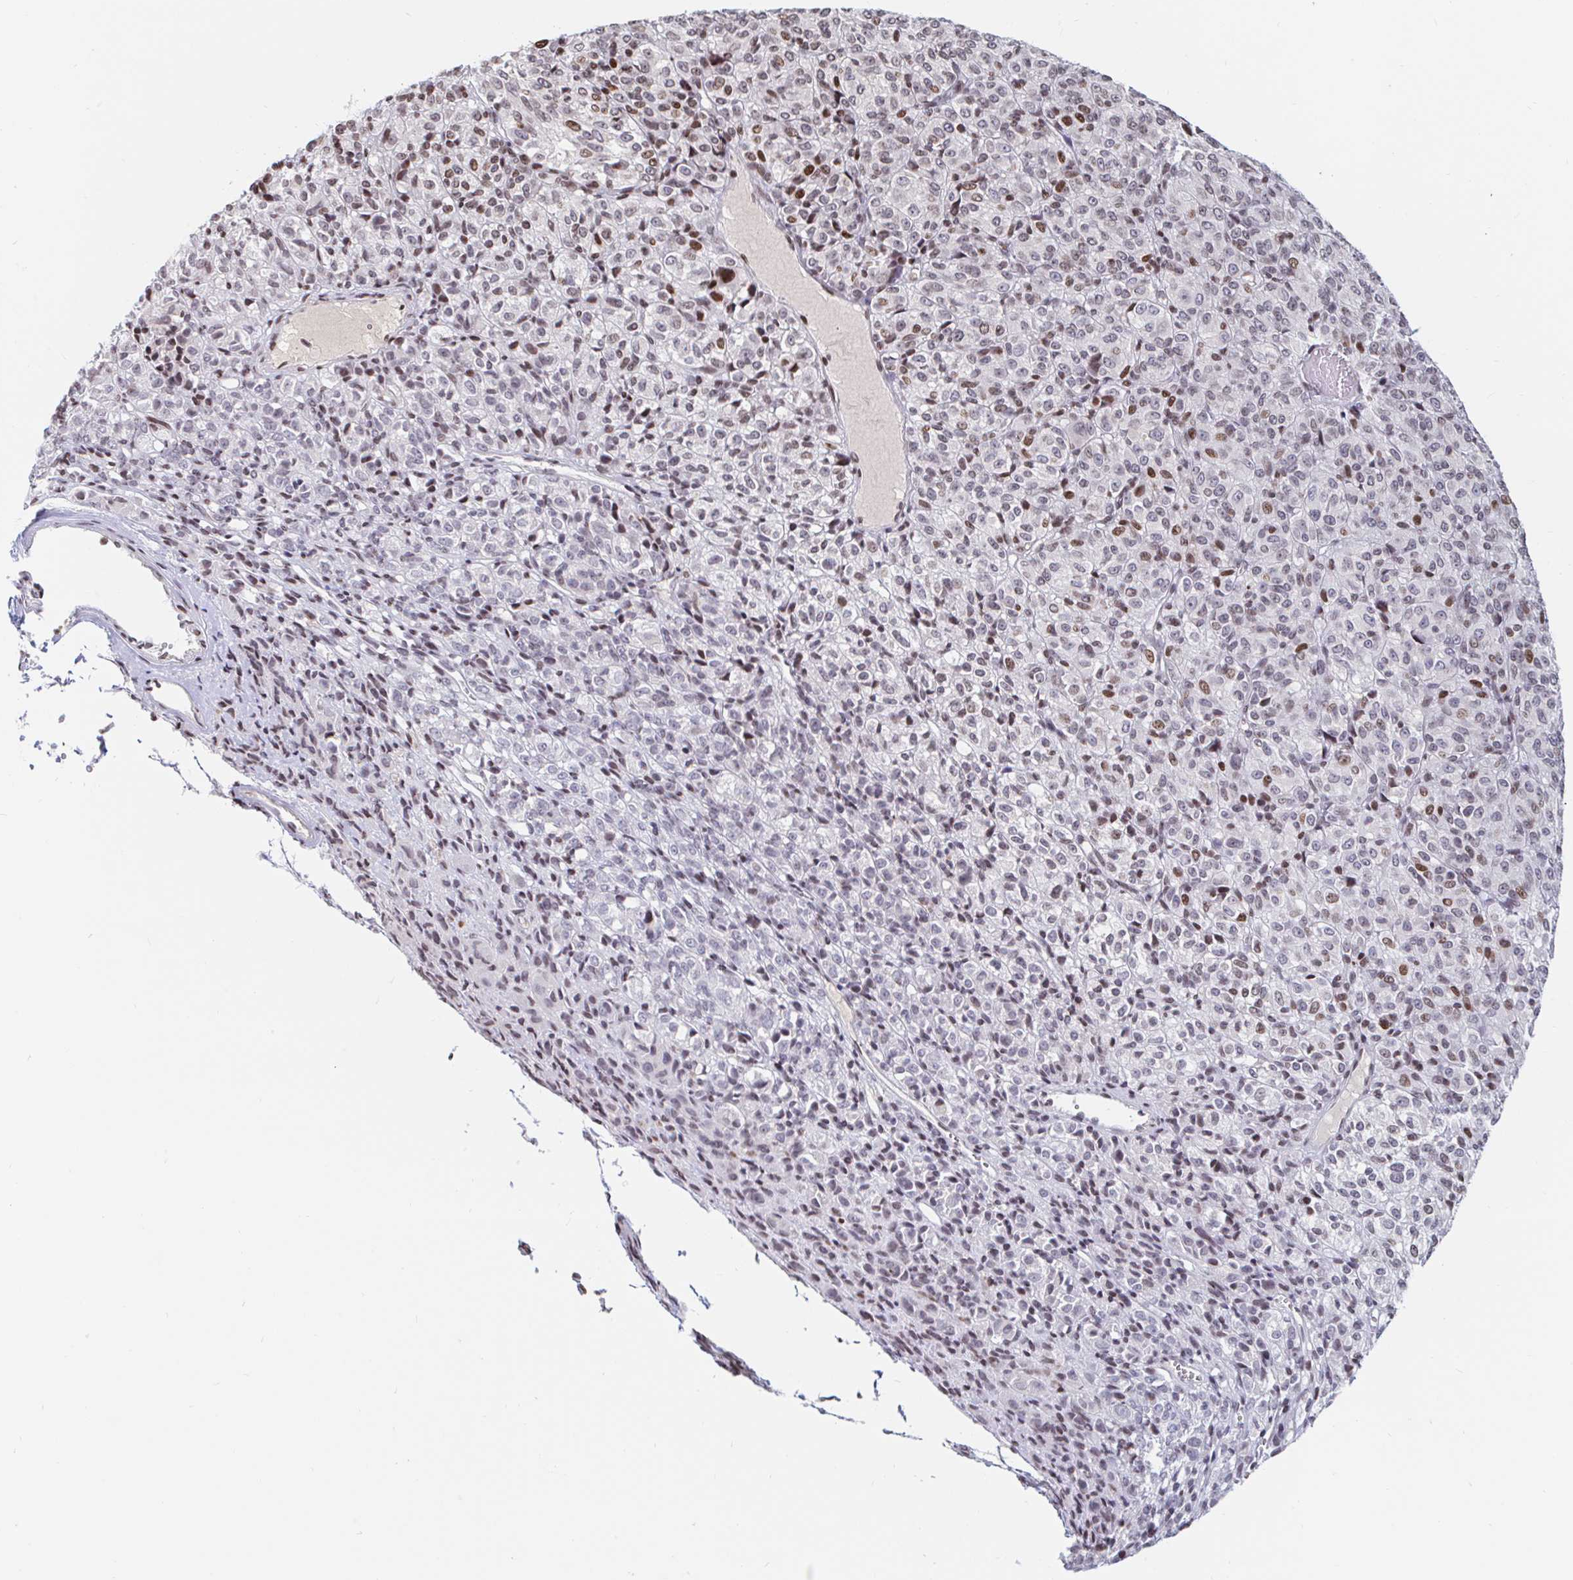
{"staining": {"intensity": "moderate", "quantity": "<25%", "location": "nuclear"}, "tissue": "melanoma", "cell_type": "Tumor cells", "image_type": "cancer", "snomed": [{"axis": "morphology", "description": "Malignant melanoma, Metastatic site"}, {"axis": "topography", "description": "Brain"}], "caption": "Immunohistochemical staining of malignant melanoma (metastatic site) exhibits low levels of moderate nuclear expression in approximately <25% of tumor cells. (IHC, brightfield microscopy, high magnification).", "gene": "HOXC10", "patient": {"sex": "female", "age": 56}}